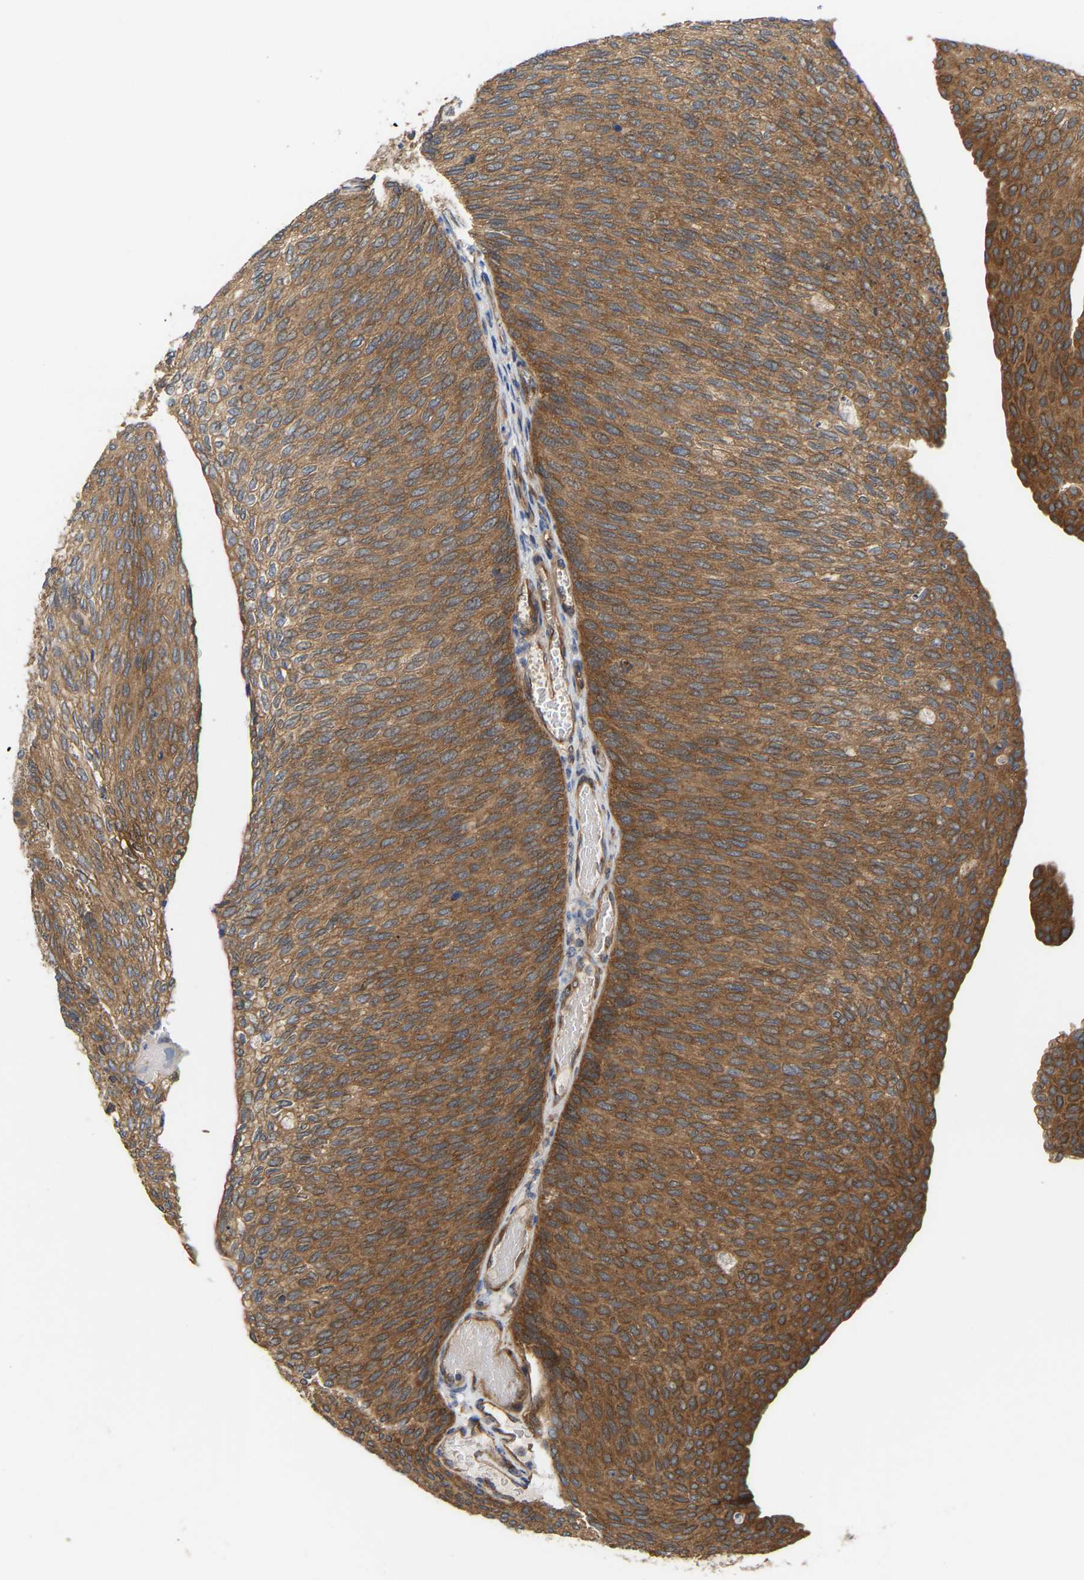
{"staining": {"intensity": "moderate", "quantity": ">75%", "location": "cytoplasmic/membranous"}, "tissue": "urothelial cancer", "cell_type": "Tumor cells", "image_type": "cancer", "snomed": [{"axis": "morphology", "description": "Urothelial carcinoma, Low grade"}, {"axis": "topography", "description": "Urinary bladder"}], "caption": "Approximately >75% of tumor cells in urothelial cancer display moderate cytoplasmic/membranous protein expression as visualized by brown immunohistochemical staining.", "gene": "LAPTM4B", "patient": {"sex": "female", "age": 79}}